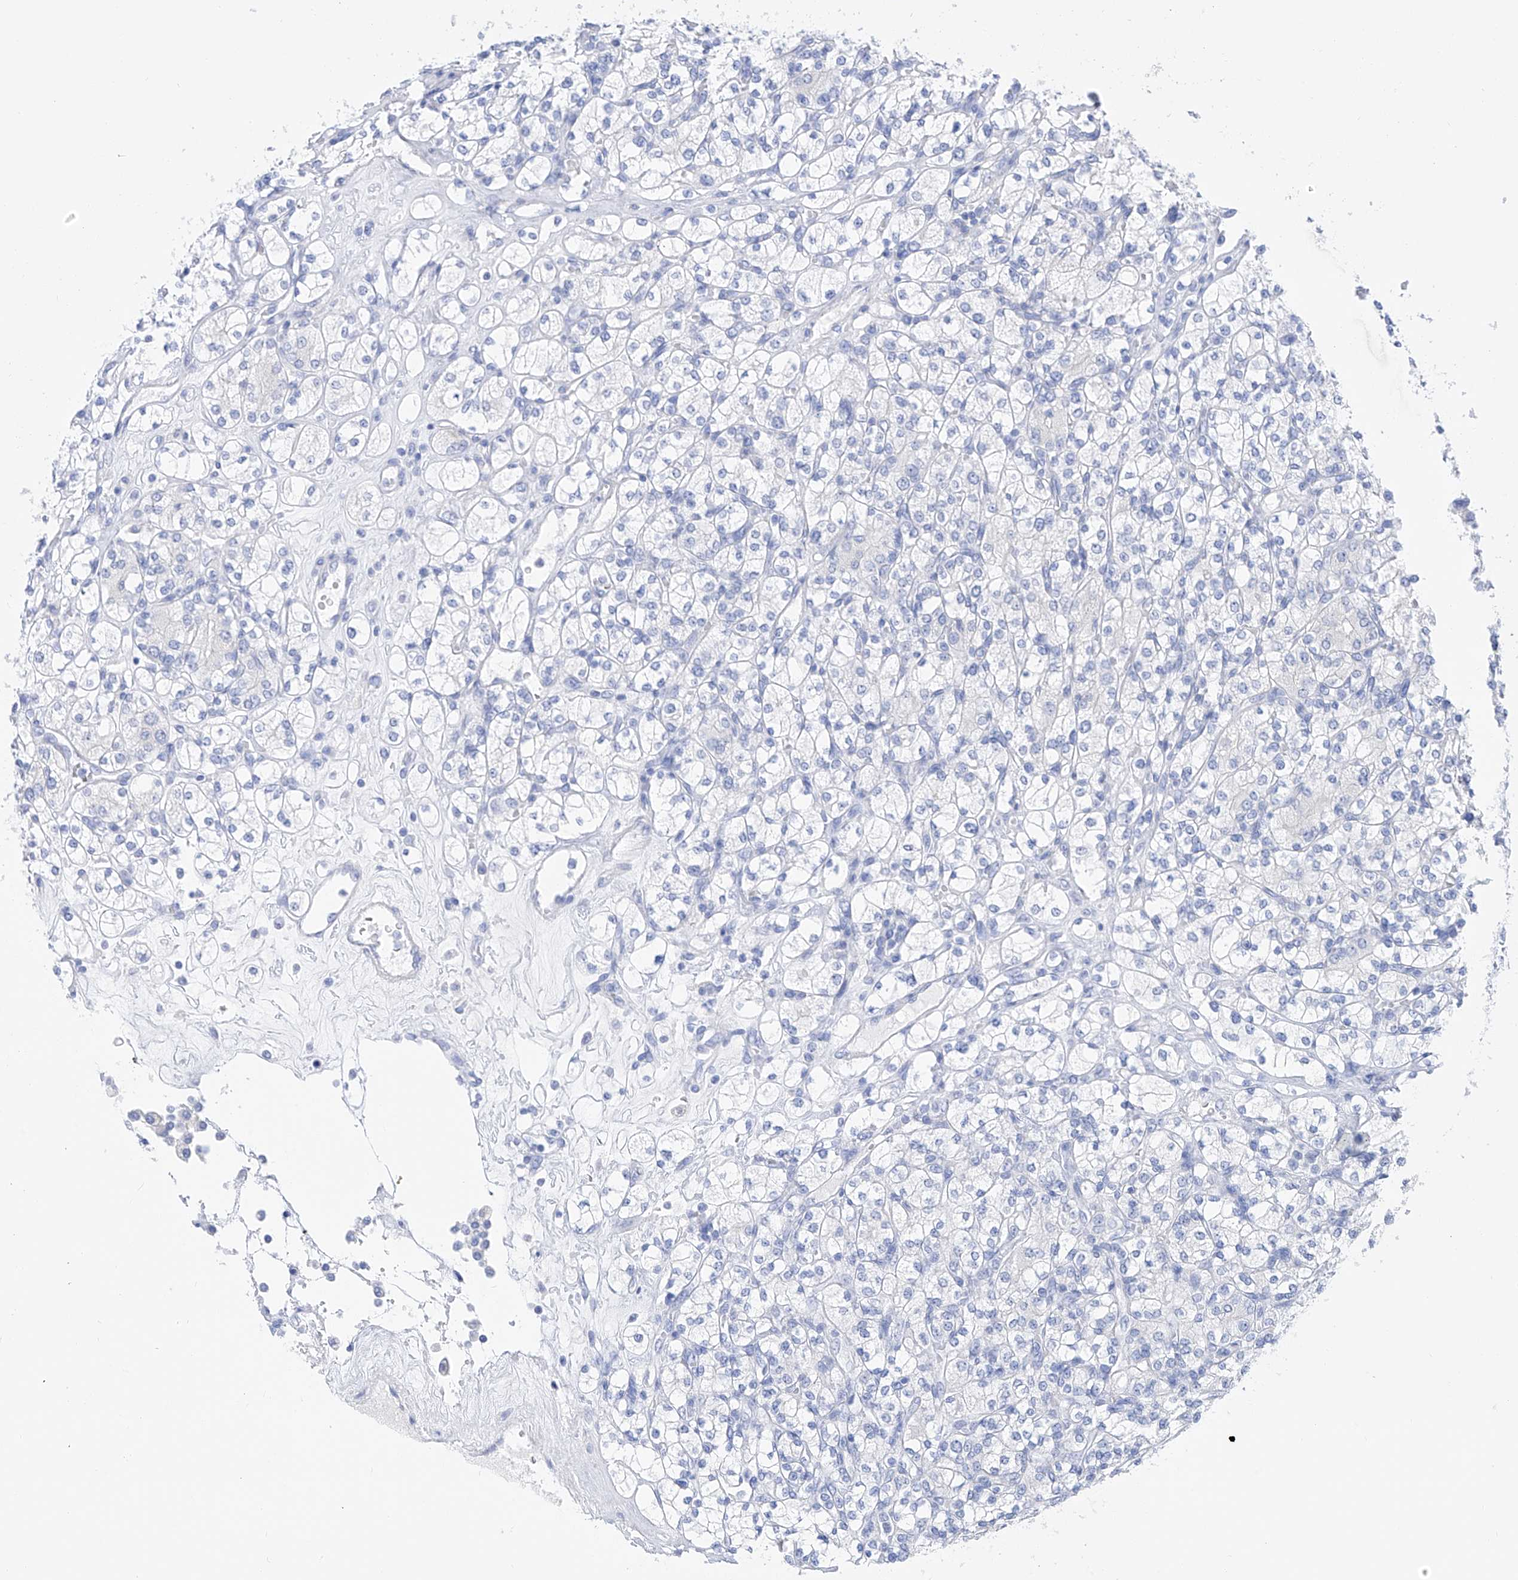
{"staining": {"intensity": "negative", "quantity": "none", "location": "none"}, "tissue": "renal cancer", "cell_type": "Tumor cells", "image_type": "cancer", "snomed": [{"axis": "morphology", "description": "Adenocarcinoma, NOS"}, {"axis": "topography", "description": "Kidney"}], "caption": "DAB (3,3'-diaminobenzidine) immunohistochemical staining of renal adenocarcinoma exhibits no significant staining in tumor cells.", "gene": "FLG", "patient": {"sex": "male", "age": 77}}